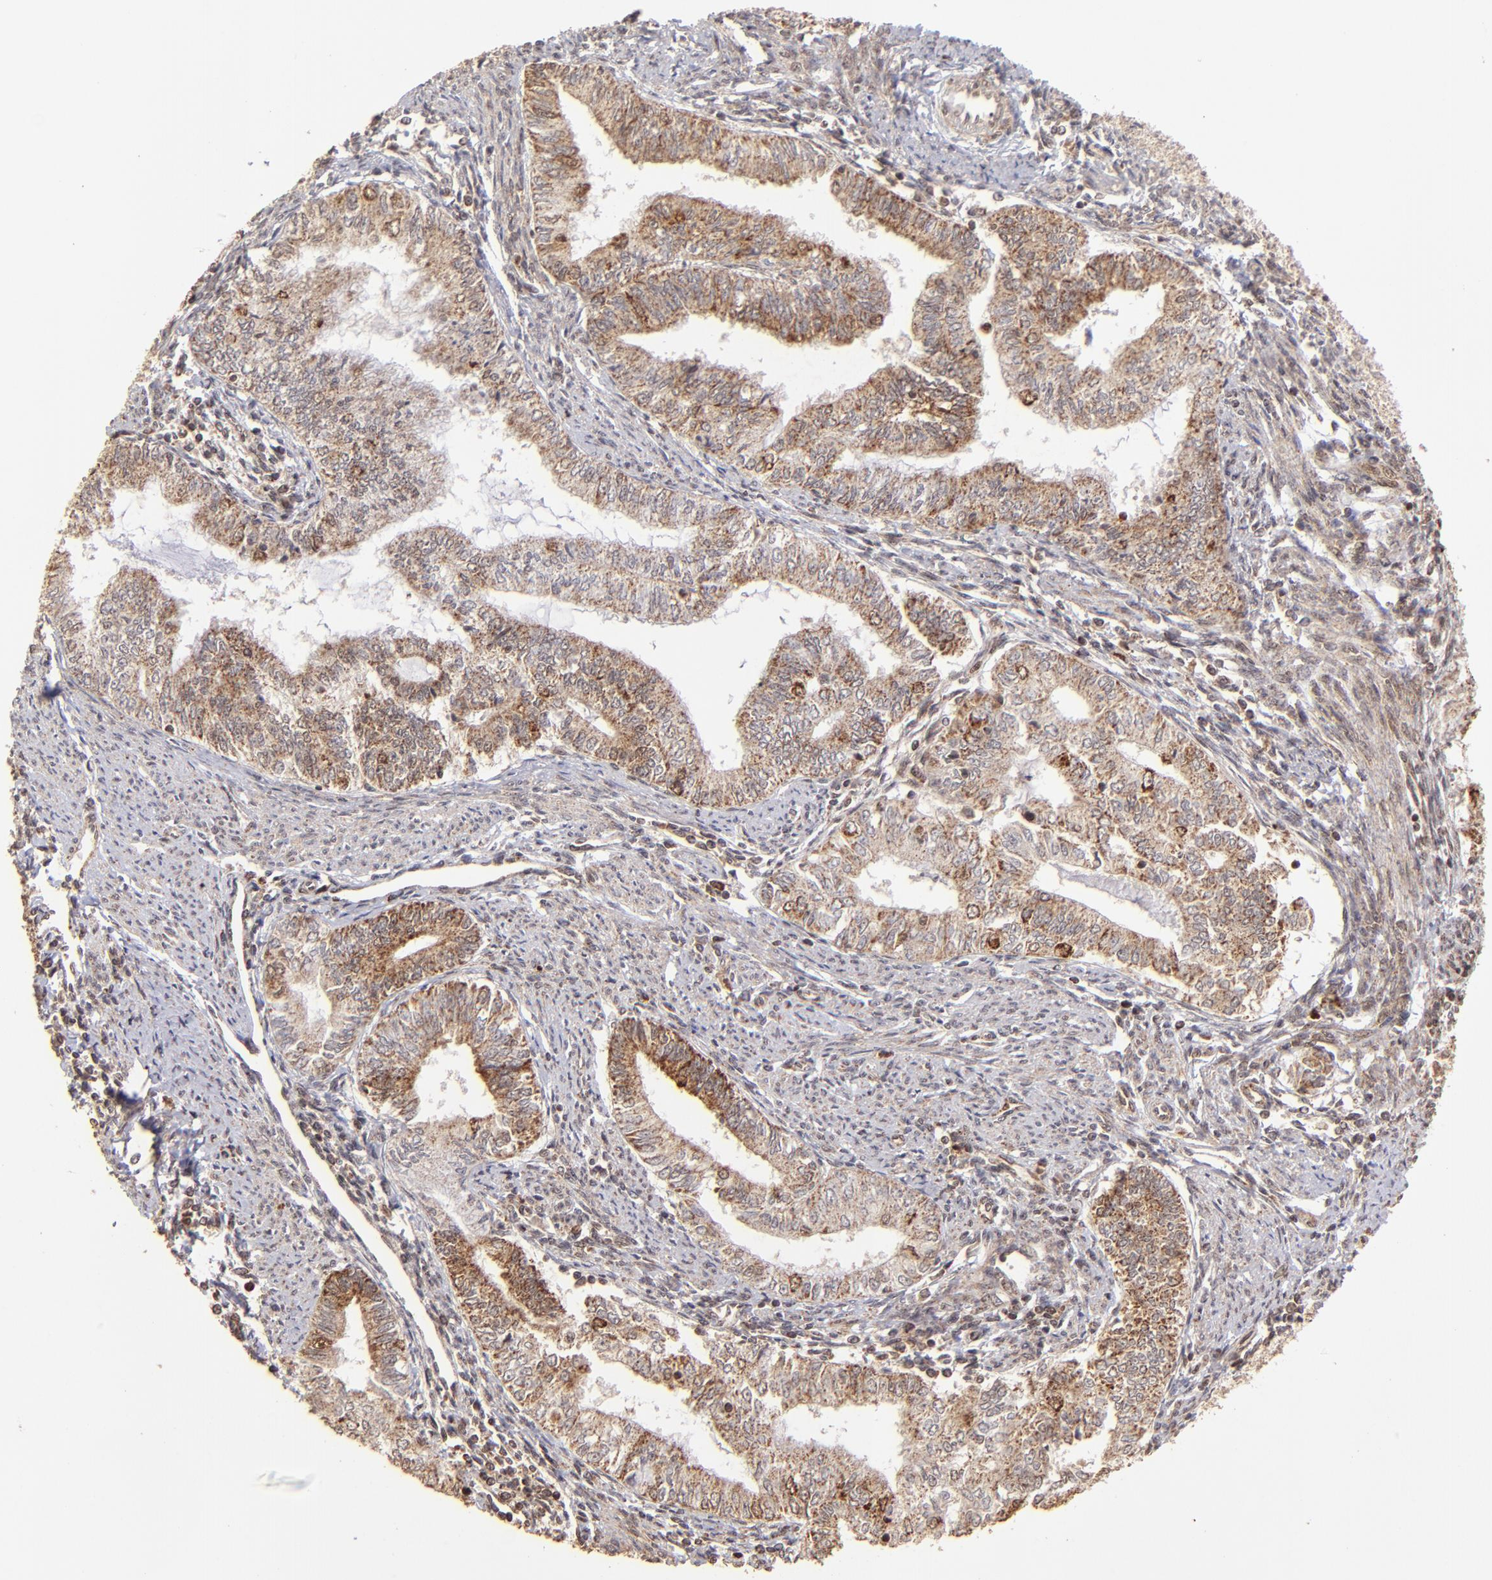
{"staining": {"intensity": "strong", "quantity": ">75%", "location": "cytoplasmic/membranous"}, "tissue": "endometrial cancer", "cell_type": "Tumor cells", "image_type": "cancer", "snomed": [{"axis": "morphology", "description": "Adenocarcinoma, NOS"}, {"axis": "topography", "description": "Endometrium"}], "caption": "This micrograph shows endometrial cancer (adenocarcinoma) stained with immunohistochemistry (IHC) to label a protein in brown. The cytoplasmic/membranous of tumor cells show strong positivity for the protein. Nuclei are counter-stained blue.", "gene": "MED15", "patient": {"sex": "female", "age": 66}}